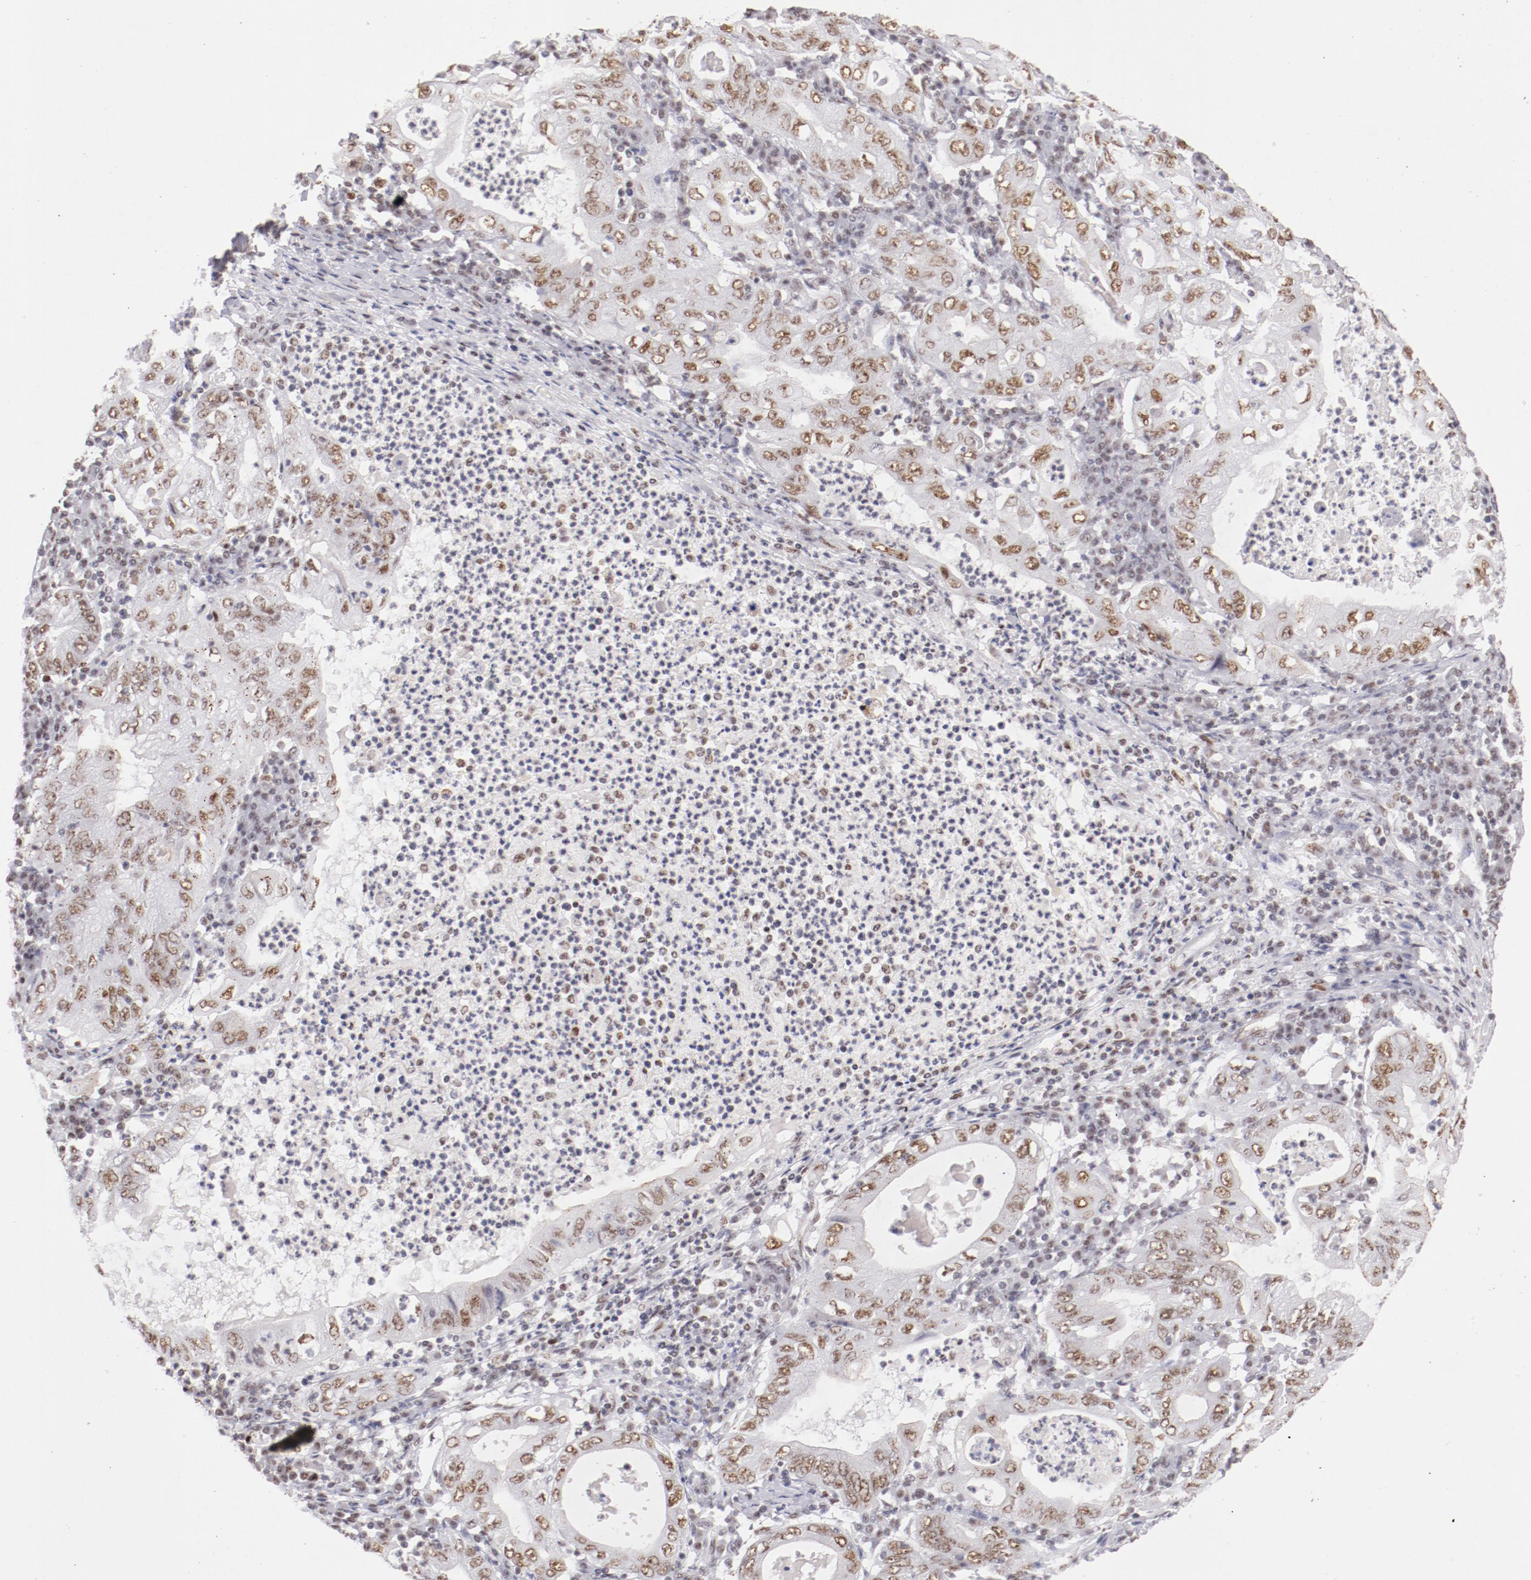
{"staining": {"intensity": "moderate", "quantity": ">75%", "location": "nuclear"}, "tissue": "stomach cancer", "cell_type": "Tumor cells", "image_type": "cancer", "snomed": [{"axis": "morphology", "description": "Normal tissue, NOS"}, {"axis": "morphology", "description": "Adenocarcinoma, NOS"}, {"axis": "topography", "description": "Esophagus"}, {"axis": "topography", "description": "Stomach, upper"}, {"axis": "topography", "description": "Peripheral nerve tissue"}], "caption": "The micrograph shows staining of stomach adenocarcinoma, revealing moderate nuclear protein positivity (brown color) within tumor cells. (DAB IHC, brown staining for protein, blue staining for nuclei).", "gene": "TFAP4", "patient": {"sex": "male", "age": 62}}